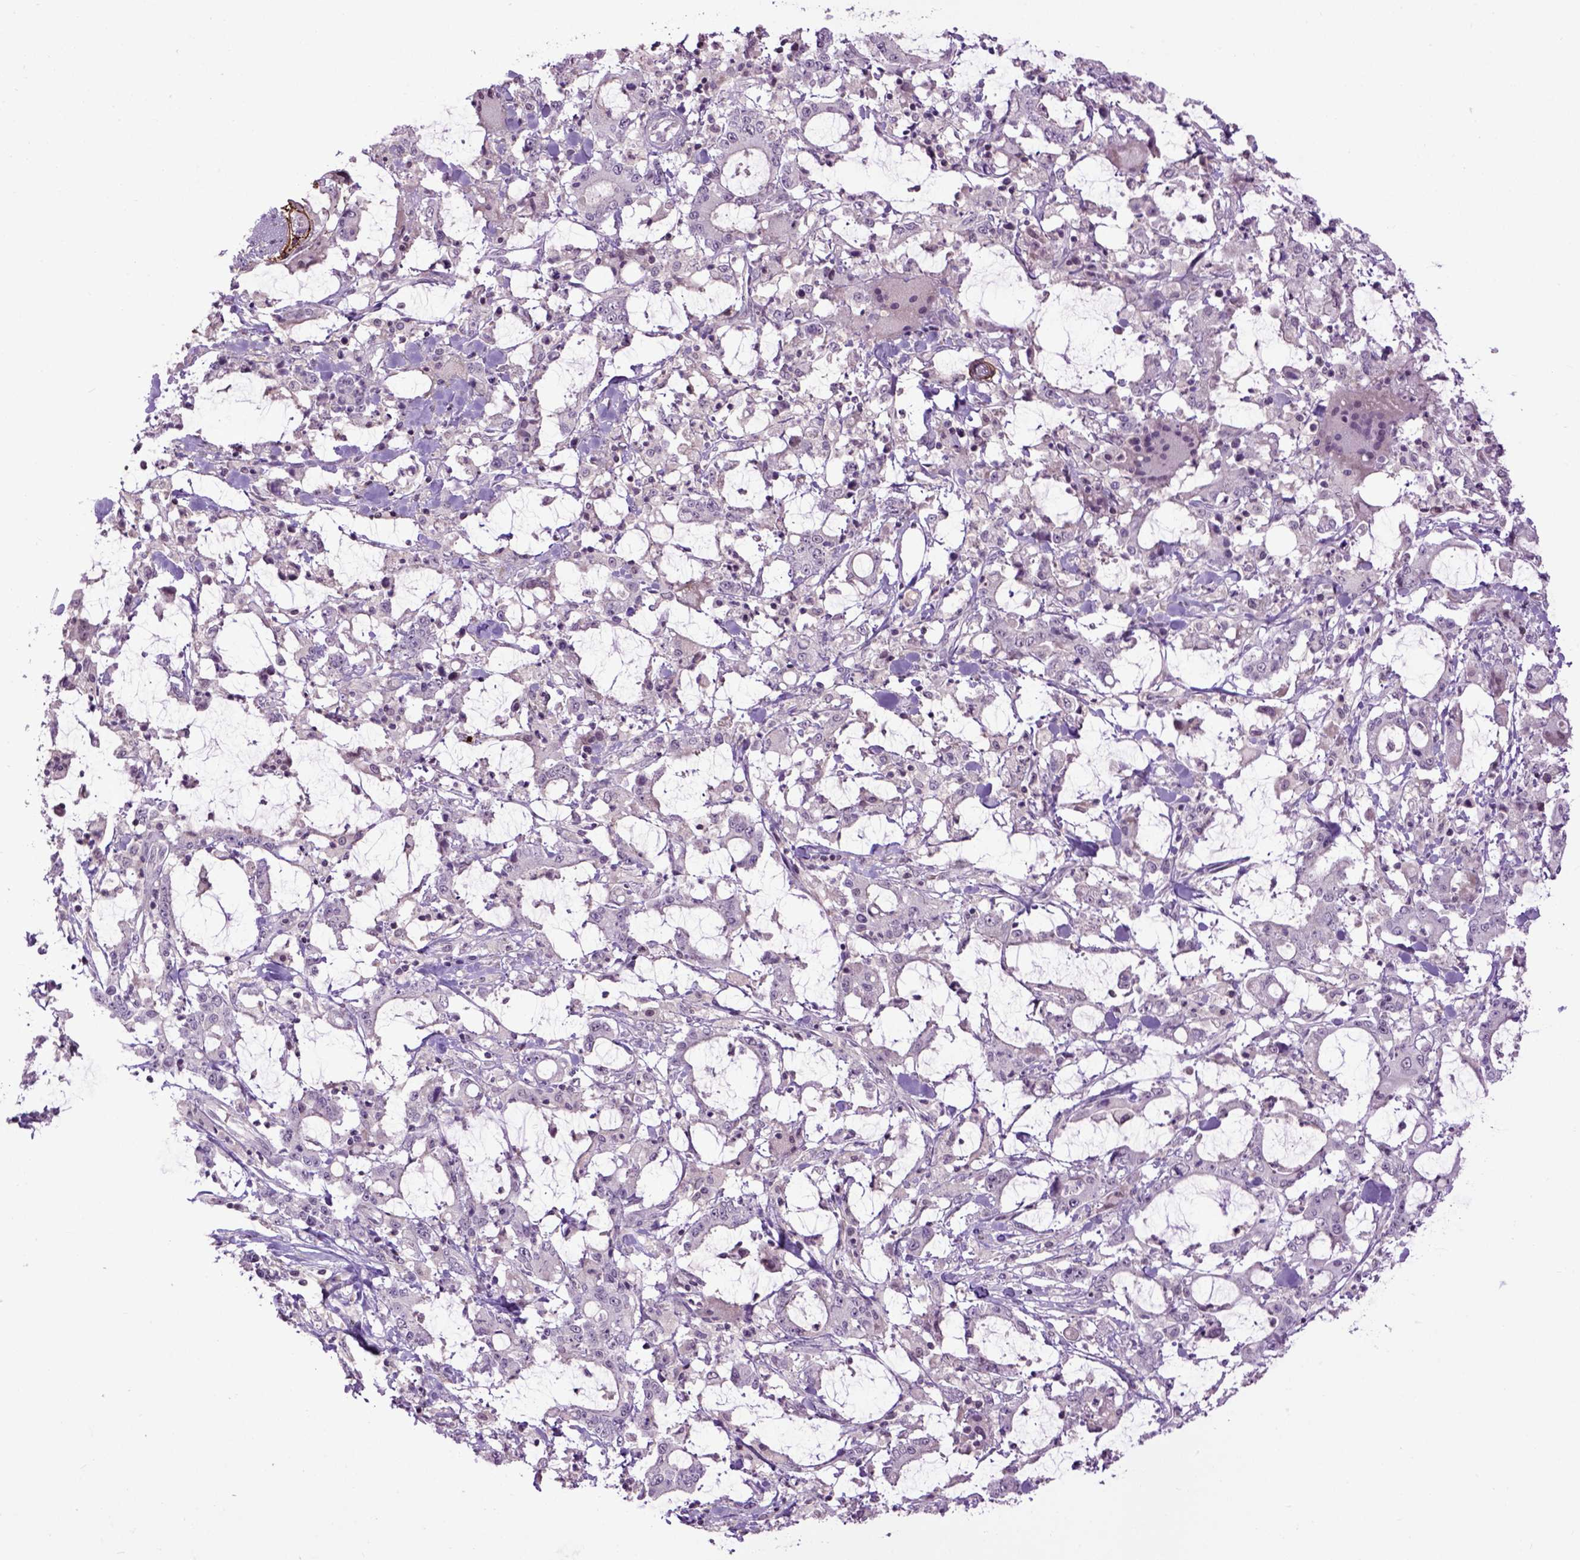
{"staining": {"intensity": "negative", "quantity": "none", "location": "none"}, "tissue": "stomach cancer", "cell_type": "Tumor cells", "image_type": "cancer", "snomed": [{"axis": "morphology", "description": "Adenocarcinoma, NOS"}, {"axis": "topography", "description": "Stomach, upper"}], "caption": "Human adenocarcinoma (stomach) stained for a protein using immunohistochemistry (IHC) demonstrates no staining in tumor cells.", "gene": "EMILIN3", "patient": {"sex": "male", "age": 68}}